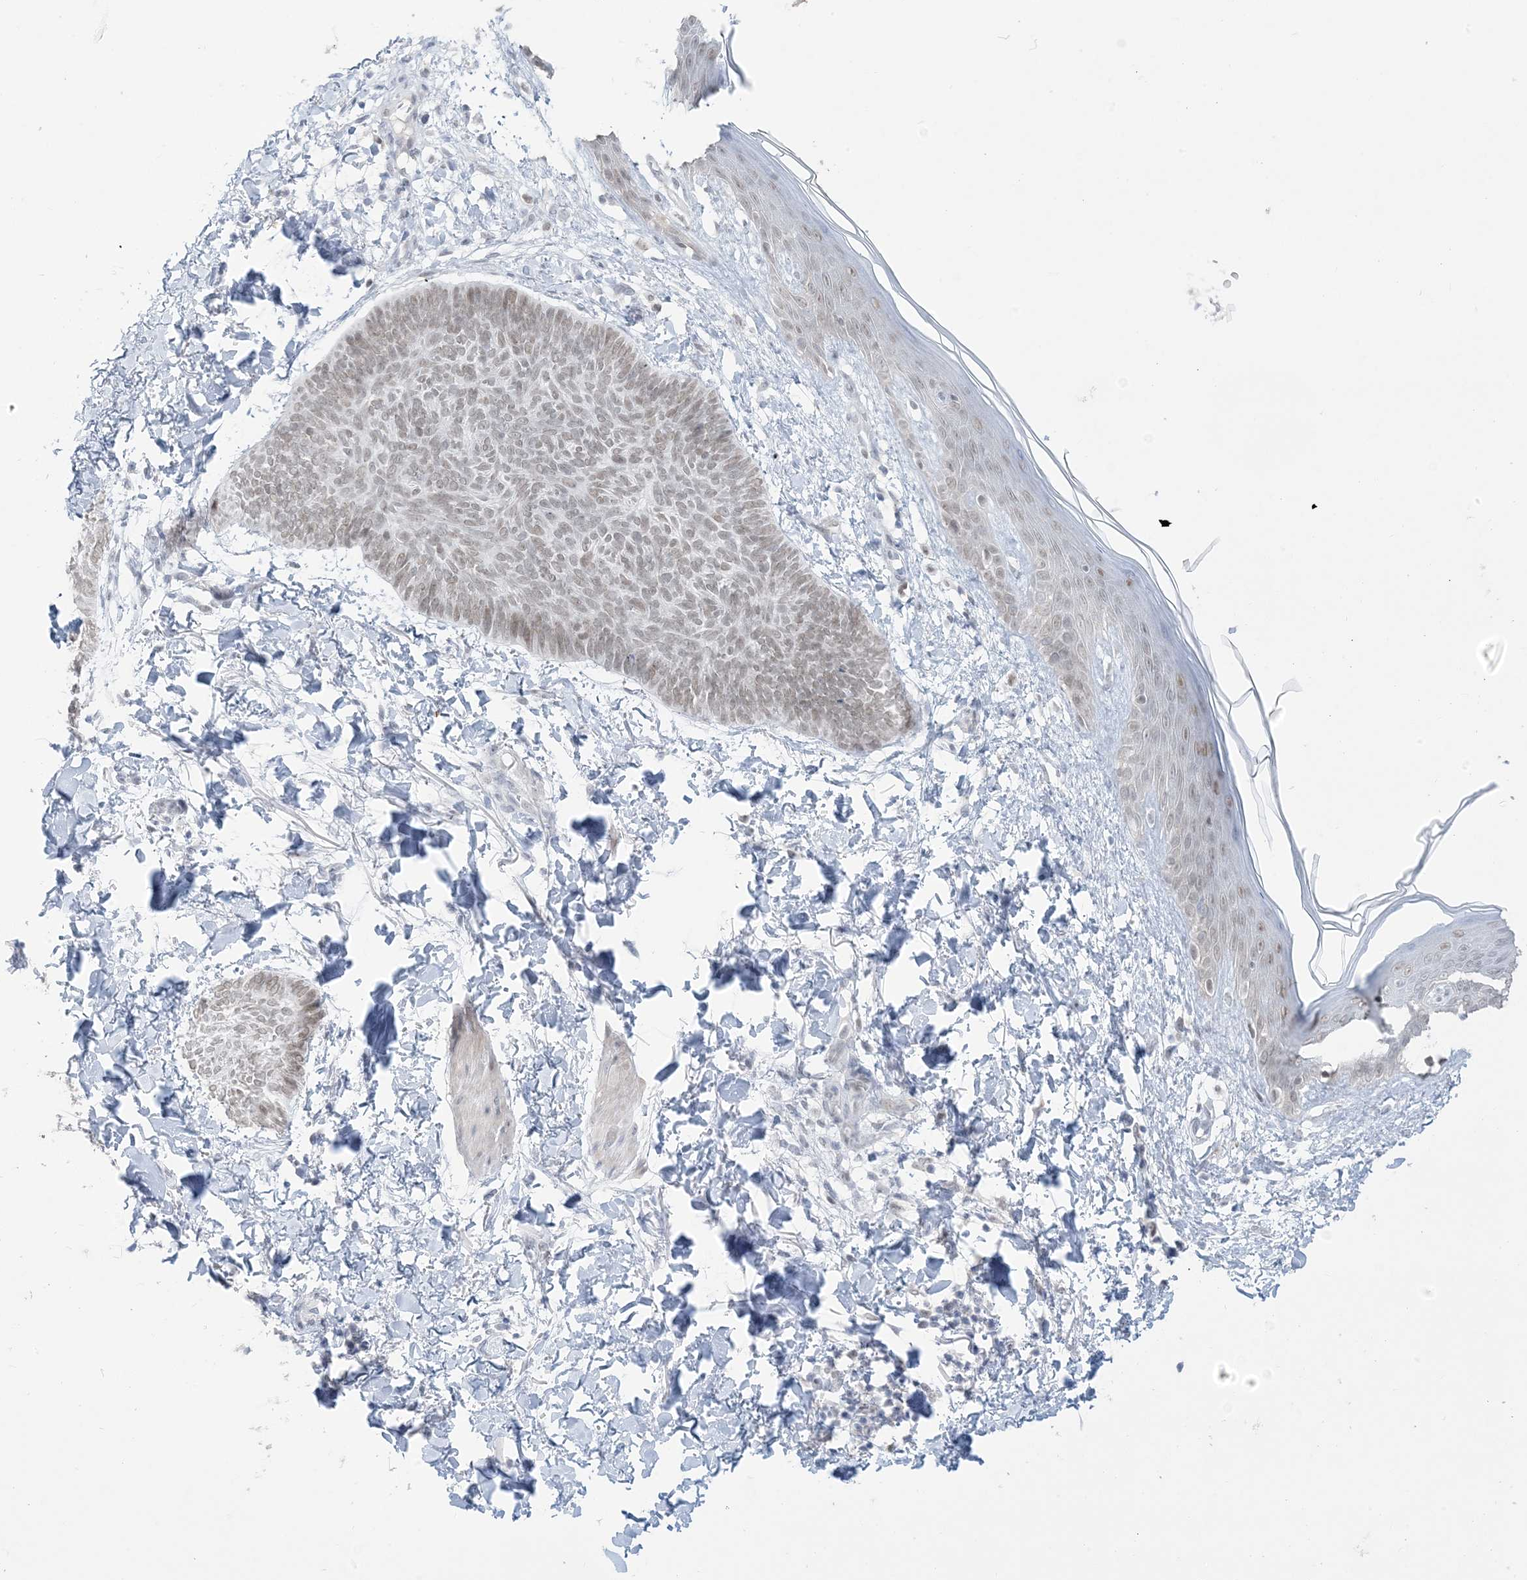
{"staining": {"intensity": "weak", "quantity": ">75%", "location": "nuclear"}, "tissue": "skin cancer", "cell_type": "Tumor cells", "image_type": "cancer", "snomed": [{"axis": "morphology", "description": "Normal tissue, NOS"}, {"axis": "morphology", "description": "Basal cell carcinoma"}, {"axis": "topography", "description": "Skin"}], "caption": "DAB (3,3'-diaminobenzidine) immunohistochemical staining of skin cancer reveals weak nuclear protein staining in approximately >75% of tumor cells.", "gene": "HOMEZ", "patient": {"sex": "male", "age": 50}}